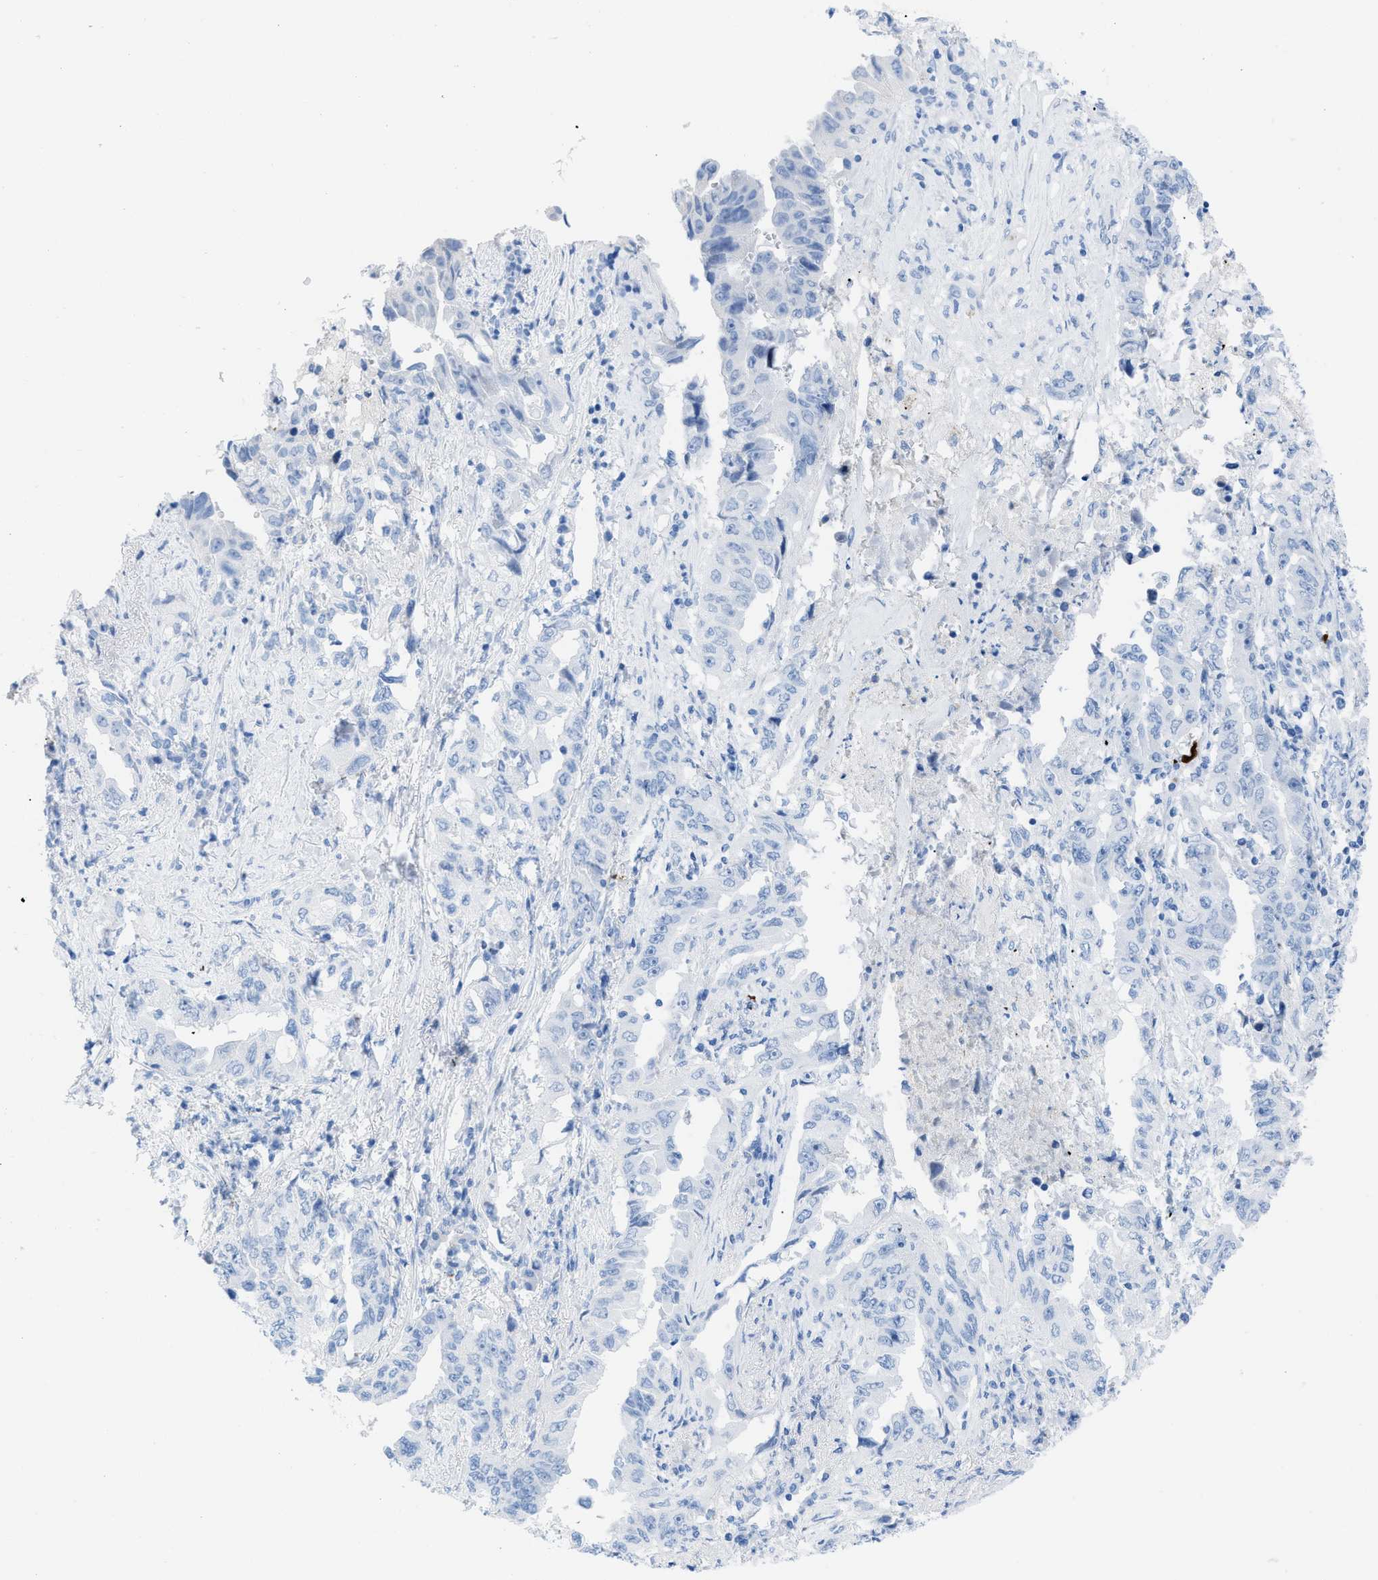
{"staining": {"intensity": "negative", "quantity": "none", "location": "none"}, "tissue": "lung cancer", "cell_type": "Tumor cells", "image_type": "cancer", "snomed": [{"axis": "morphology", "description": "Adenocarcinoma, NOS"}, {"axis": "topography", "description": "Lung"}], "caption": "Micrograph shows no significant protein expression in tumor cells of lung cancer (adenocarcinoma).", "gene": "TCL1A", "patient": {"sex": "female", "age": 51}}